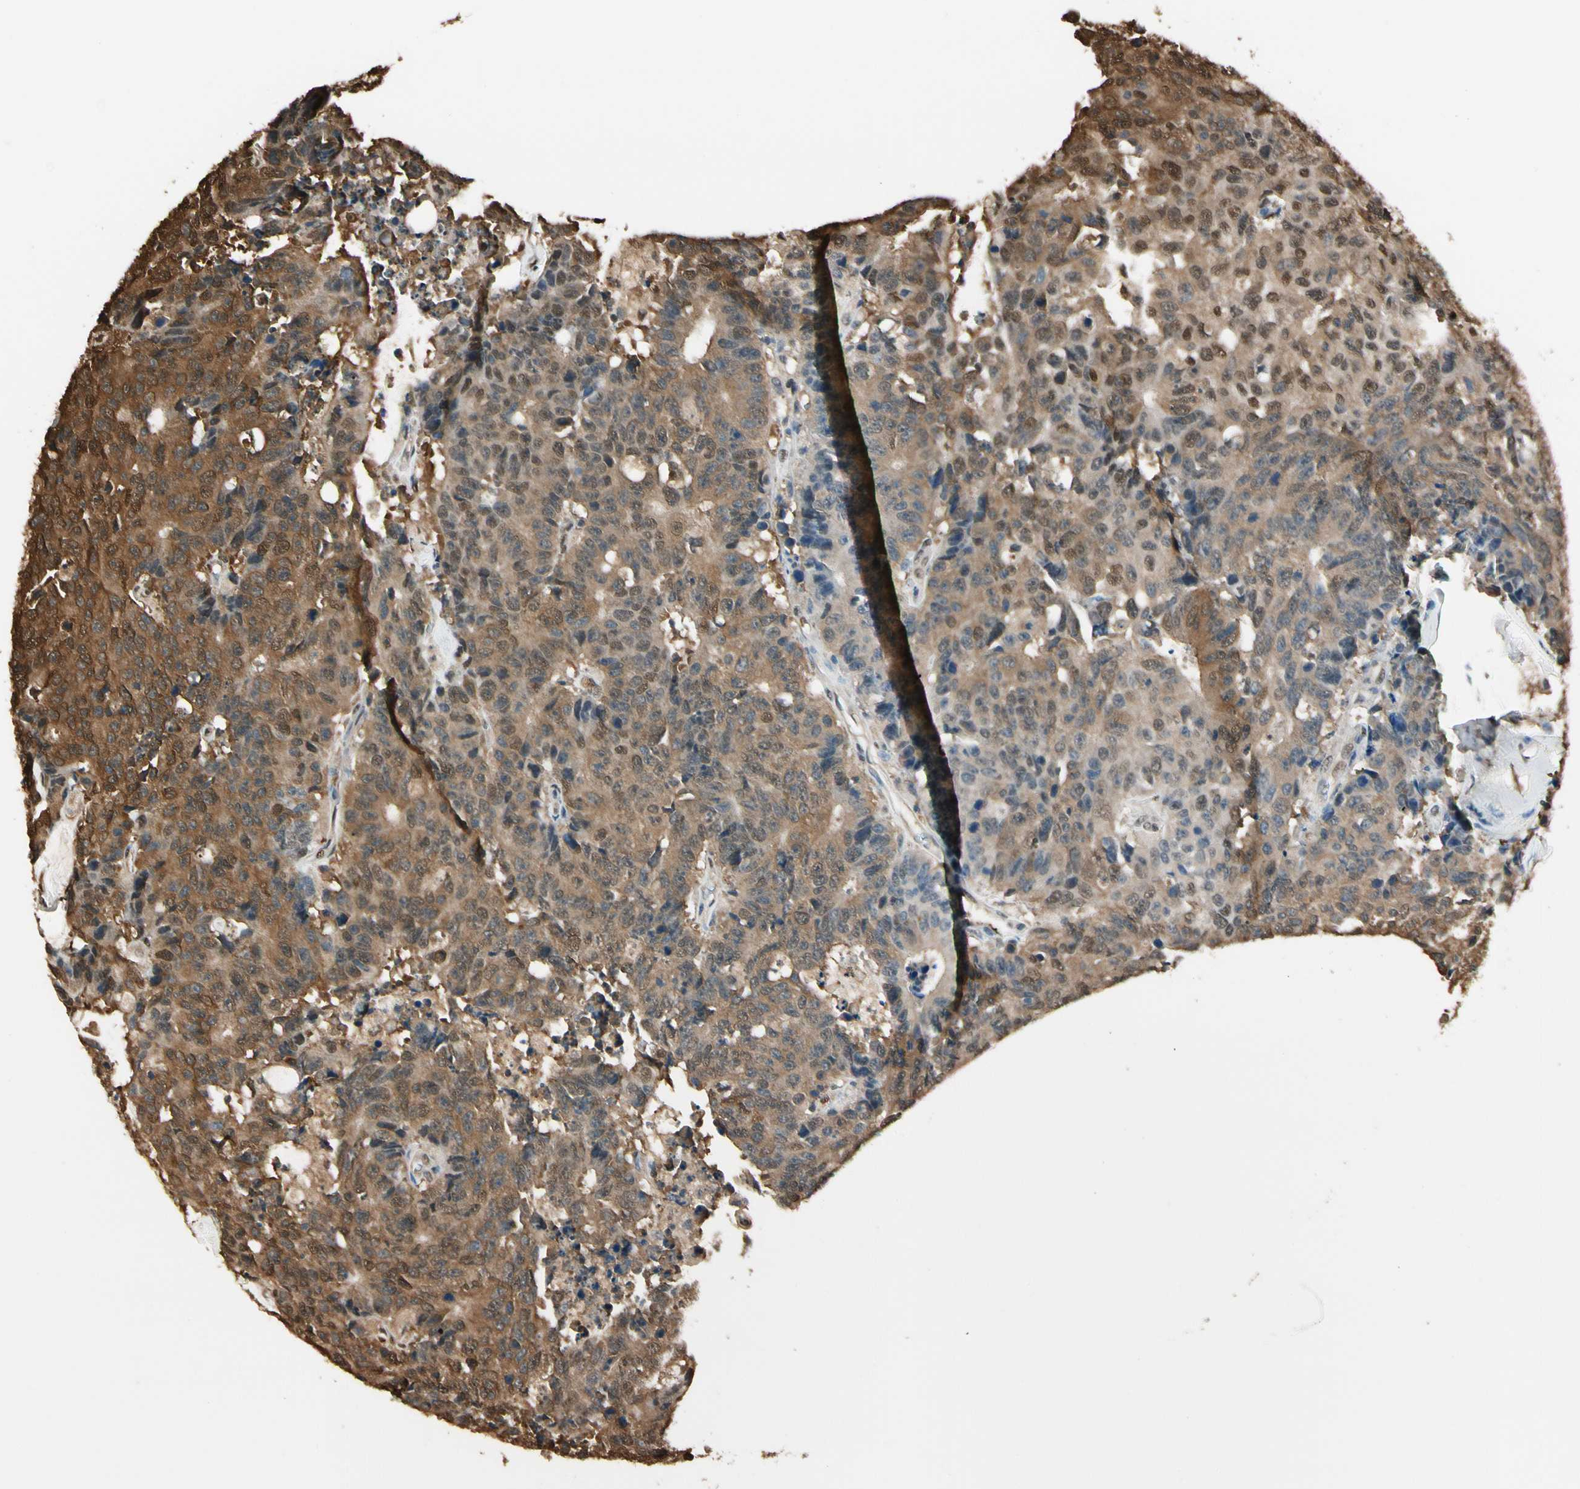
{"staining": {"intensity": "moderate", "quantity": ">75%", "location": "cytoplasmic/membranous,nuclear"}, "tissue": "colorectal cancer", "cell_type": "Tumor cells", "image_type": "cancer", "snomed": [{"axis": "morphology", "description": "Adenocarcinoma, NOS"}, {"axis": "topography", "description": "Colon"}], "caption": "Protein staining demonstrates moderate cytoplasmic/membranous and nuclear expression in about >75% of tumor cells in adenocarcinoma (colorectal). (IHC, brightfield microscopy, high magnification).", "gene": "PNCK", "patient": {"sex": "female", "age": 86}}